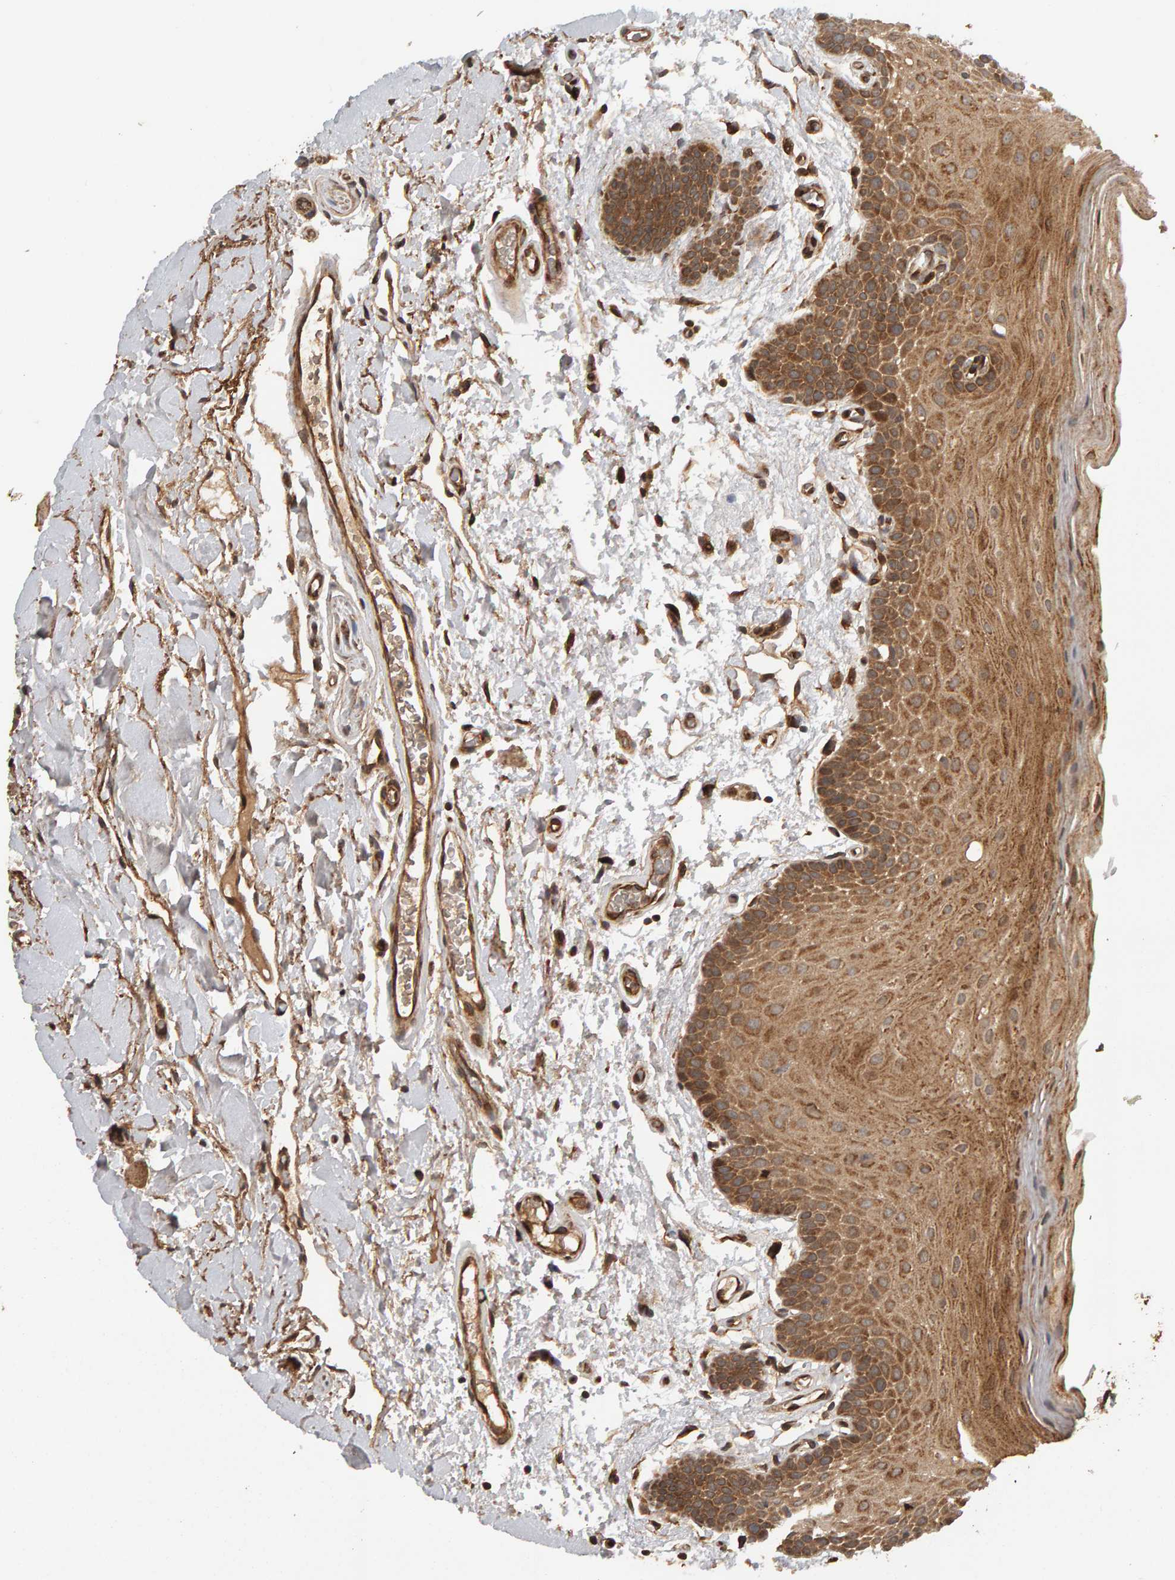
{"staining": {"intensity": "moderate", "quantity": ">75%", "location": "cytoplasmic/membranous"}, "tissue": "oral mucosa", "cell_type": "Squamous epithelial cells", "image_type": "normal", "snomed": [{"axis": "morphology", "description": "Normal tissue, NOS"}, {"axis": "topography", "description": "Oral tissue"}], "caption": "Protein staining displays moderate cytoplasmic/membranous expression in approximately >75% of squamous epithelial cells in benign oral mucosa. The staining is performed using DAB (3,3'-diaminobenzidine) brown chromogen to label protein expression. The nuclei are counter-stained blue using hematoxylin.", "gene": "ZFAND1", "patient": {"sex": "male", "age": 62}}